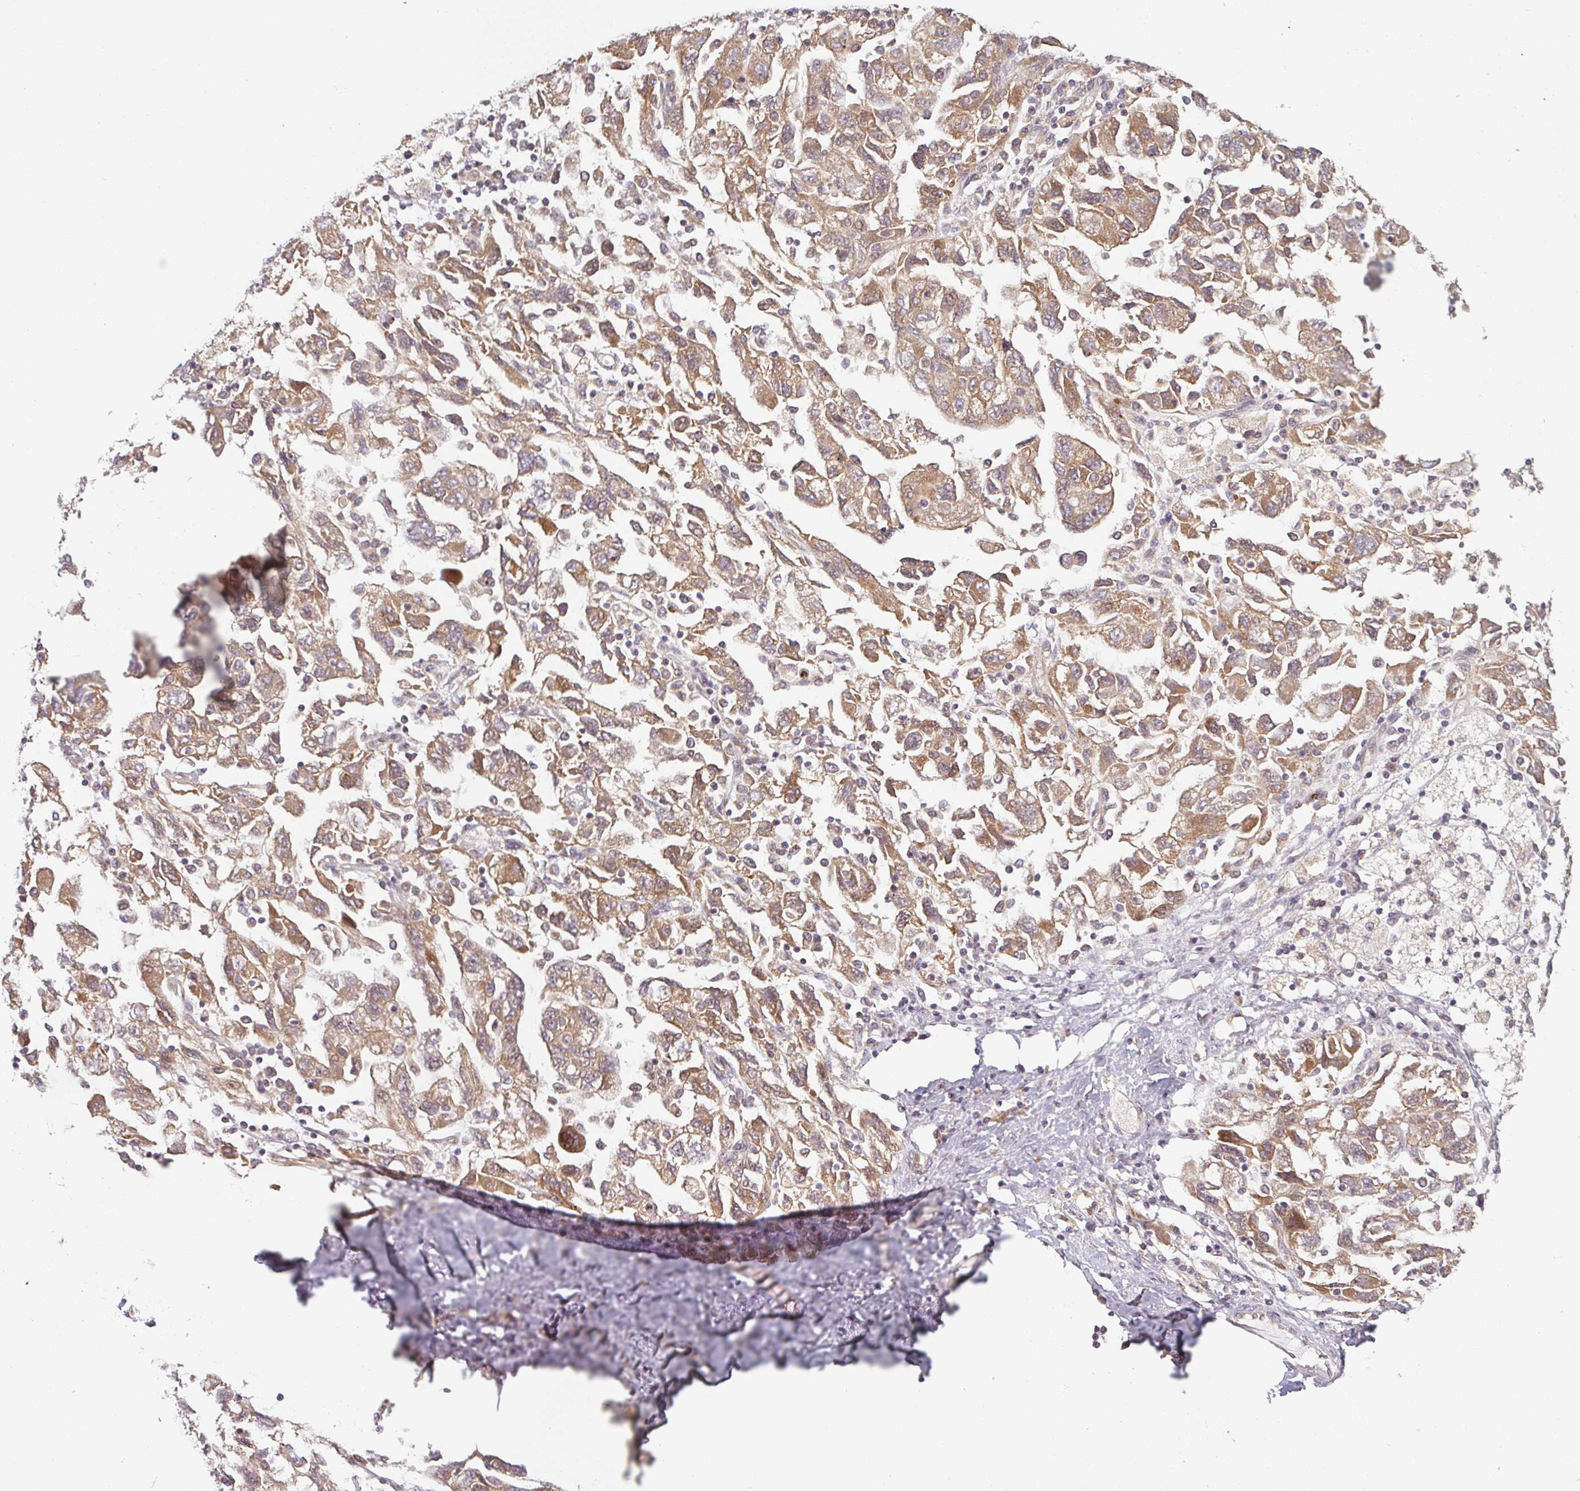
{"staining": {"intensity": "moderate", "quantity": ">75%", "location": "cytoplasmic/membranous"}, "tissue": "ovarian cancer", "cell_type": "Tumor cells", "image_type": "cancer", "snomed": [{"axis": "morphology", "description": "Carcinoma, NOS"}, {"axis": "morphology", "description": "Cystadenocarcinoma, serous, NOS"}, {"axis": "topography", "description": "Ovary"}], "caption": "Immunohistochemistry (IHC) histopathology image of neoplastic tissue: human ovarian serous cystadenocarcinoma stained using immunohistochemistry exhibits medium levels of moderate protein expression localized specifically in the cytoplasmic/membranous of tumor cells, appearing as a cytoplasmic/membranous brown color.", "gene": "RNF31", "patient": {"sex": "female", "age": 69}}